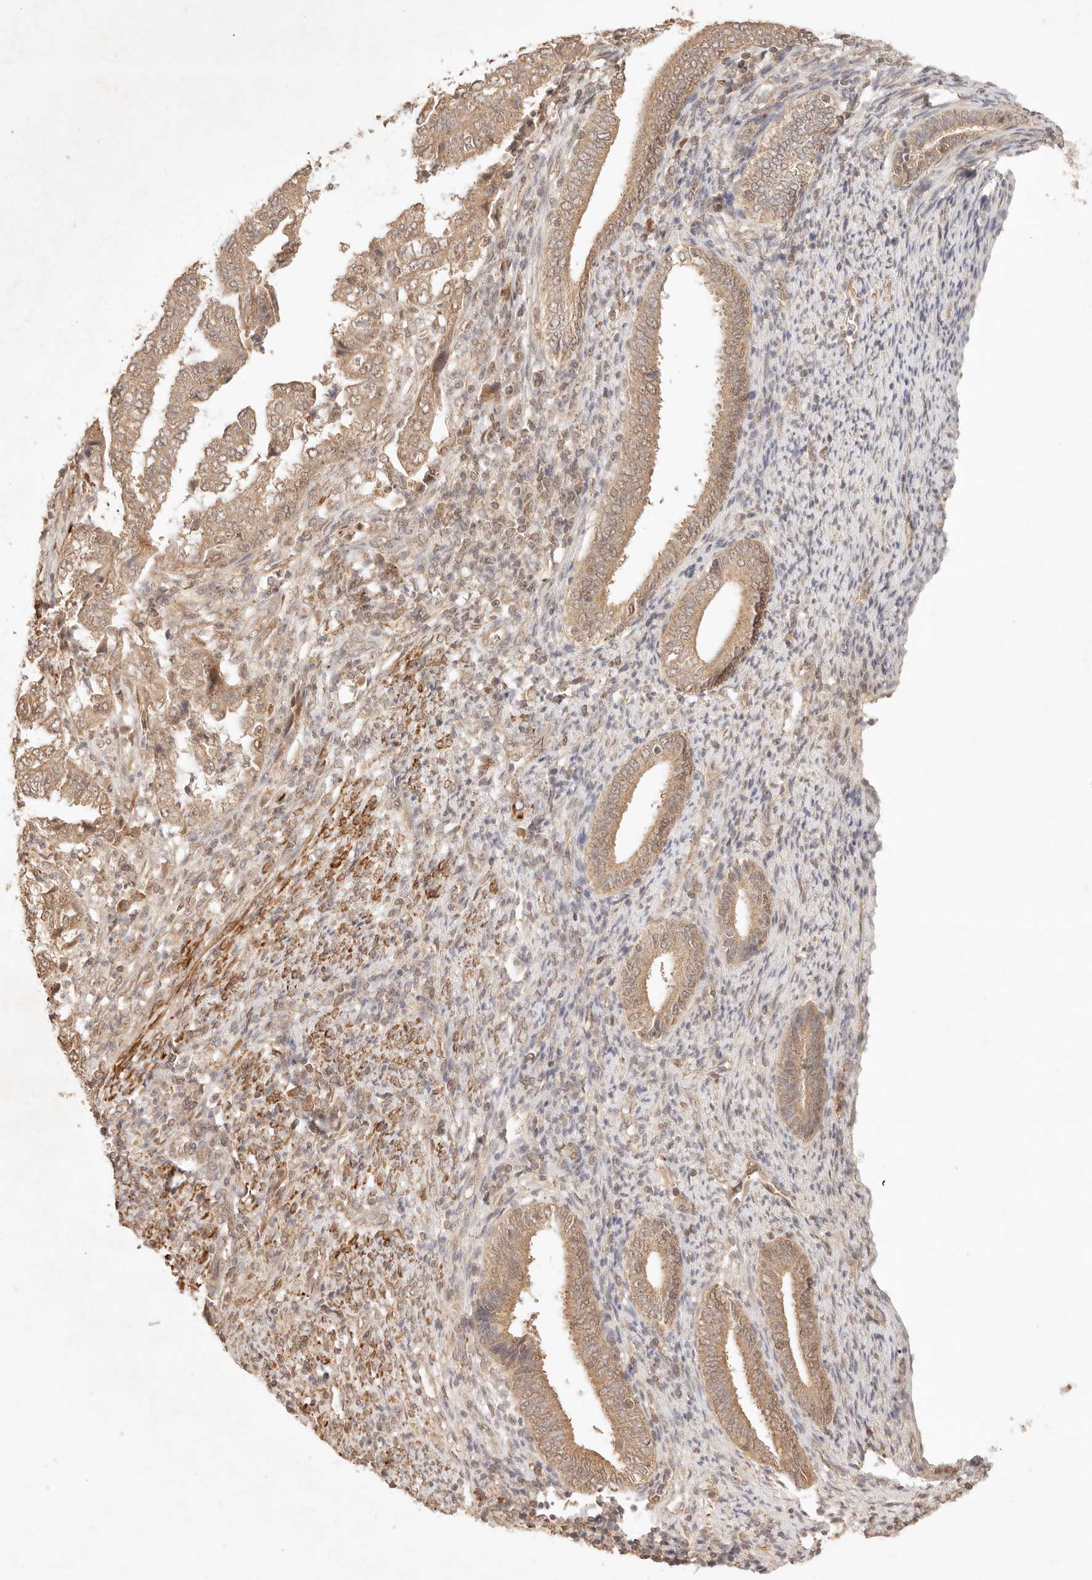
{"staining": {"intensity": "moderate", "quantity": ">75%", "location": "cytoplasmic/membranous"}, "tissue": "endometrial cancer", "cell_type": "Tumor cells", "image_type": "cancer", "snomed": [{"axis": "morphology", "description": "Adenocarcinoma, NOS"}, {"axis": "topography", "description": "Endometrium"}], "caption": "Adenocarcinoma (endometrial) stained for a protein shows moderate cytoplasmic/membranous positivity in tumor cells. The protein of interest is stained brown, and the nuclei are stained in blue (DAB IHC with brightfield microscopy, high magnification).", "gene": "TRIM11", "patient": {"sex": "female", "age": 51}}